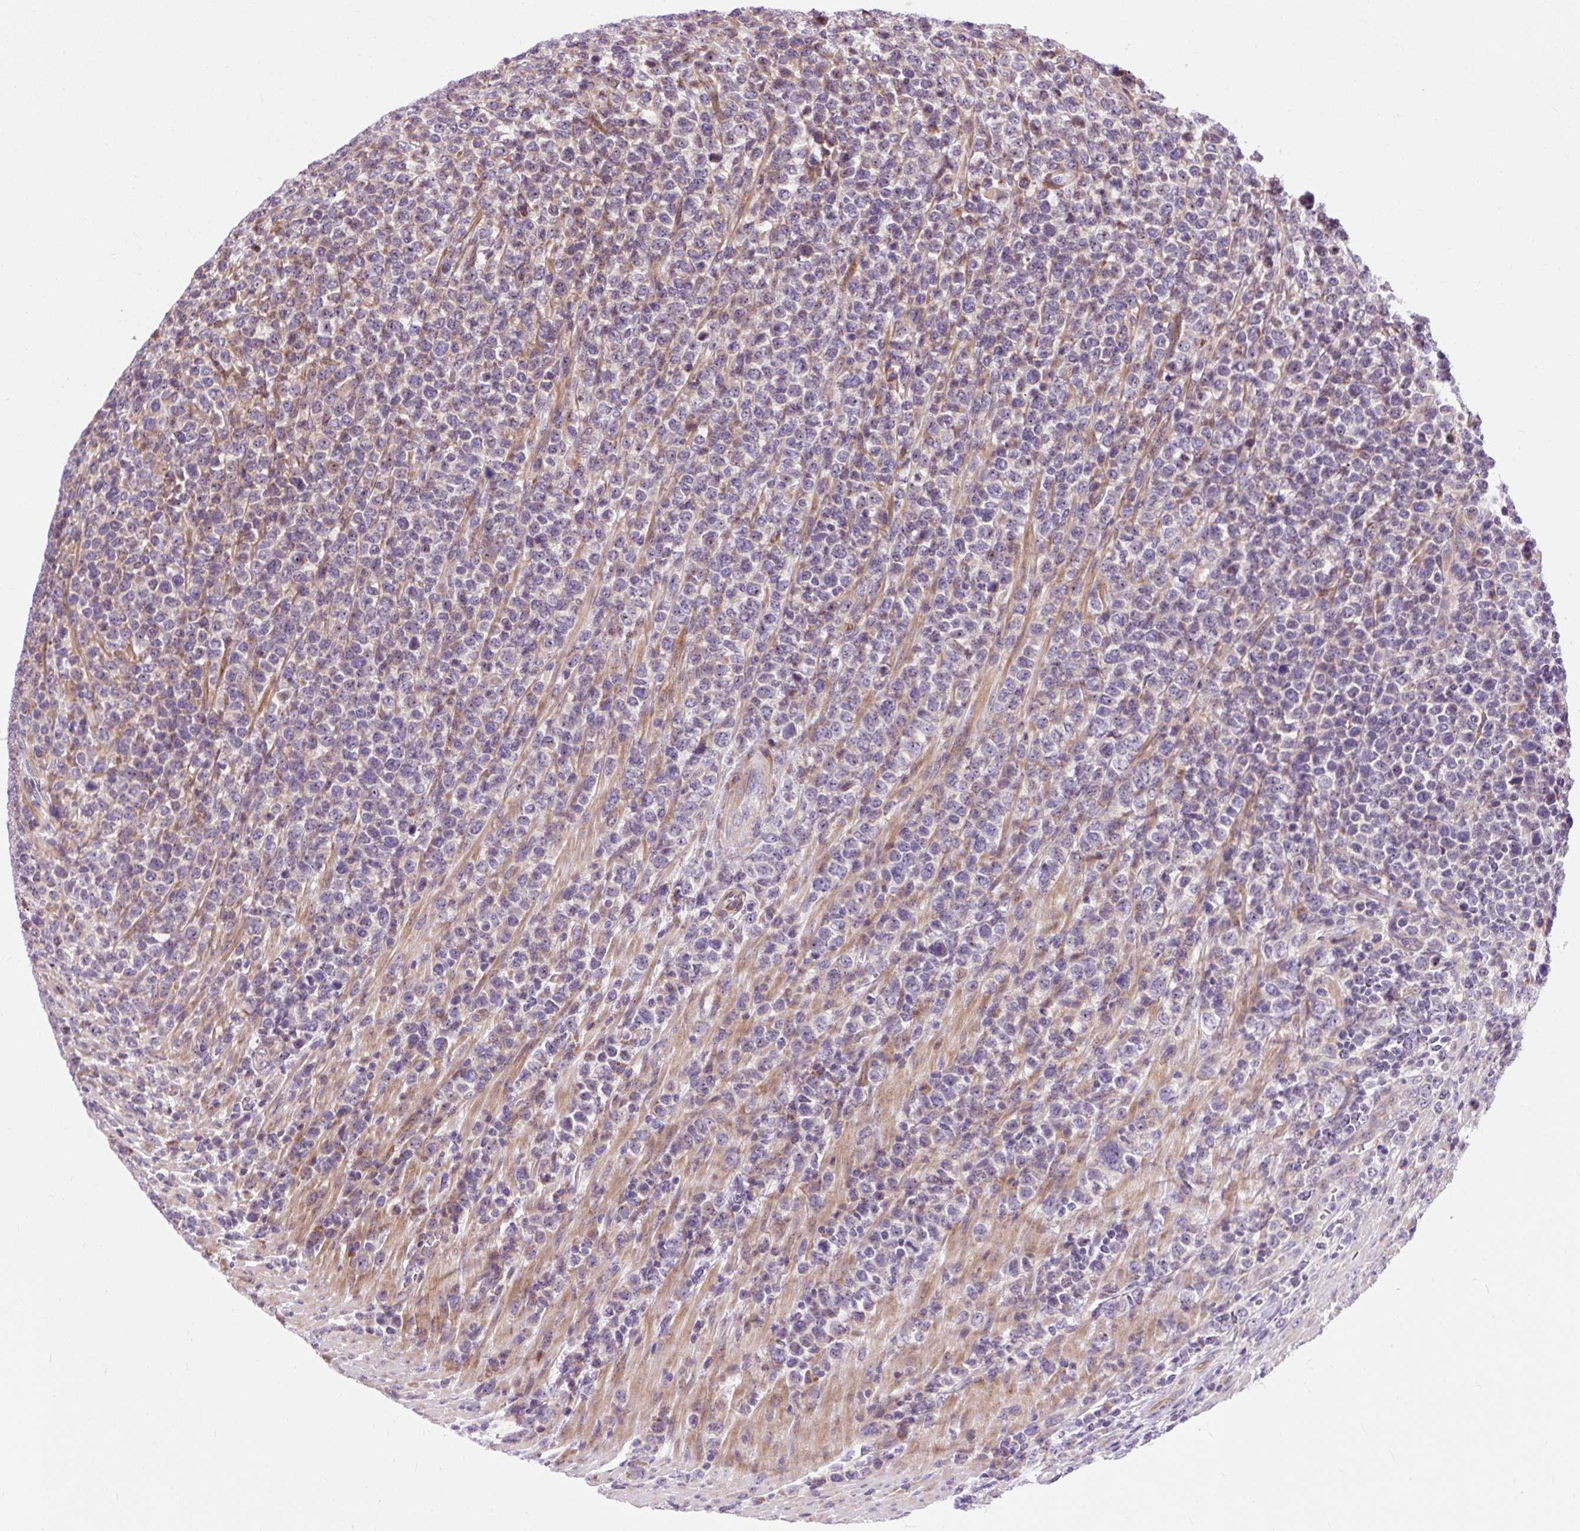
{"staining": {"intensity": "negative", "quantity": "none", "location": "none"}, "tissue": "lymphoma", "cell_type": "Tumor cells", "image_type": "cancer", "snomed": [{"axis": "morphology", "description": "Malignant lymphoma, non-Hodgkin's type, High grade"}, {"axis": "topography", "description": "Soft tissue"}], "caption": "Human high-grade malignant lymphoma, non-Hodgkin's type stained for a protein using immunohistochemistry (IHC) reveals no expression in tumor cells.", "gene": "CISD3", "patient": {"sex": "female", "age": 56}}